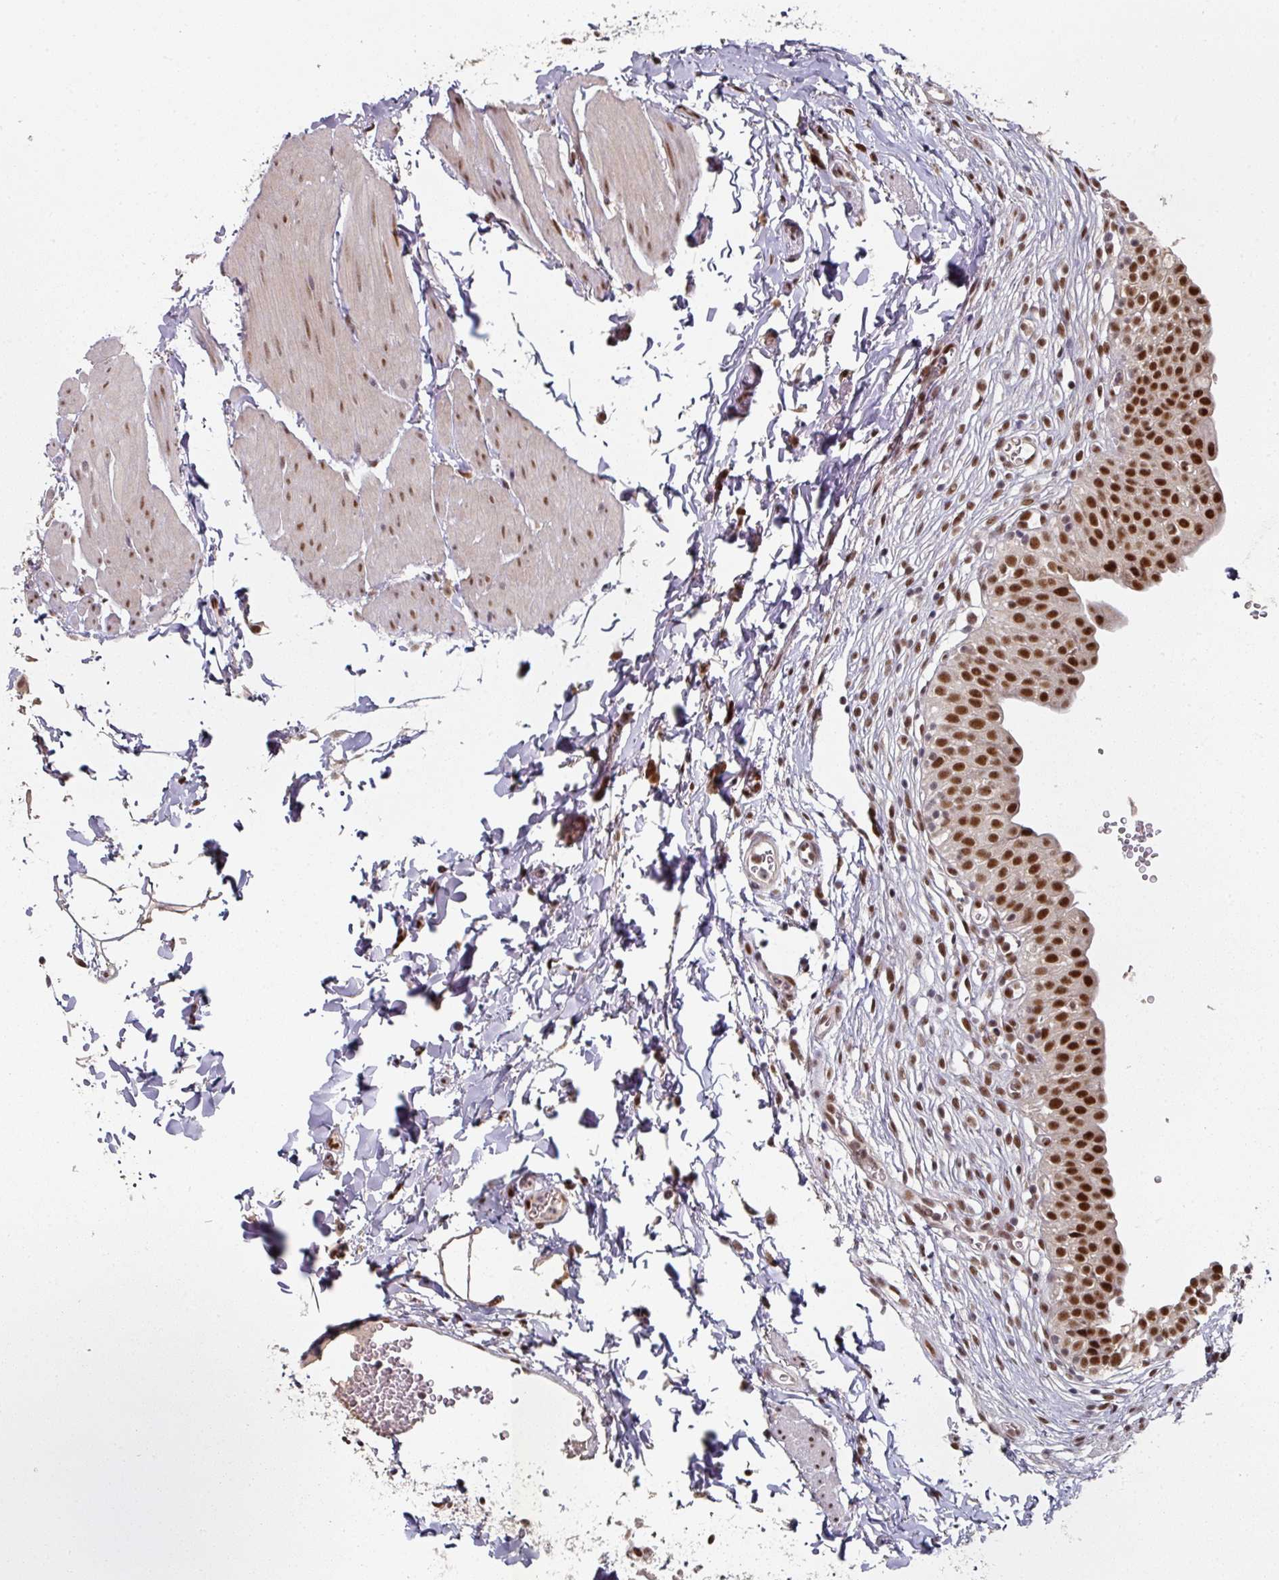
{"staining": {"intensity": "strong", "quantity": ">75%", "location": "nuclear"}, "tissue": "urinary bladder", "cell_type": "Urothelial cells", "image_type": "normal", "snomed": [{"axis": "morphology", "description": "Normal tissue, NOS"}, {"axis": "topography", "description": "Urinary bladder"}, {"axis": "topography", "description": "Peripheral nerve tissue"}], "caption": "Immunohistochemistry photomicrograph of unremarkable urinary bladder: urinary bladder stained using IHC reveals high levels of strong protein expression localized specifically in the nuclear of urothelial cells, appearing as a nuclear brown color.", "gene": "ENSG00000289690", "patient": {"sex": "male", "age": 55}}